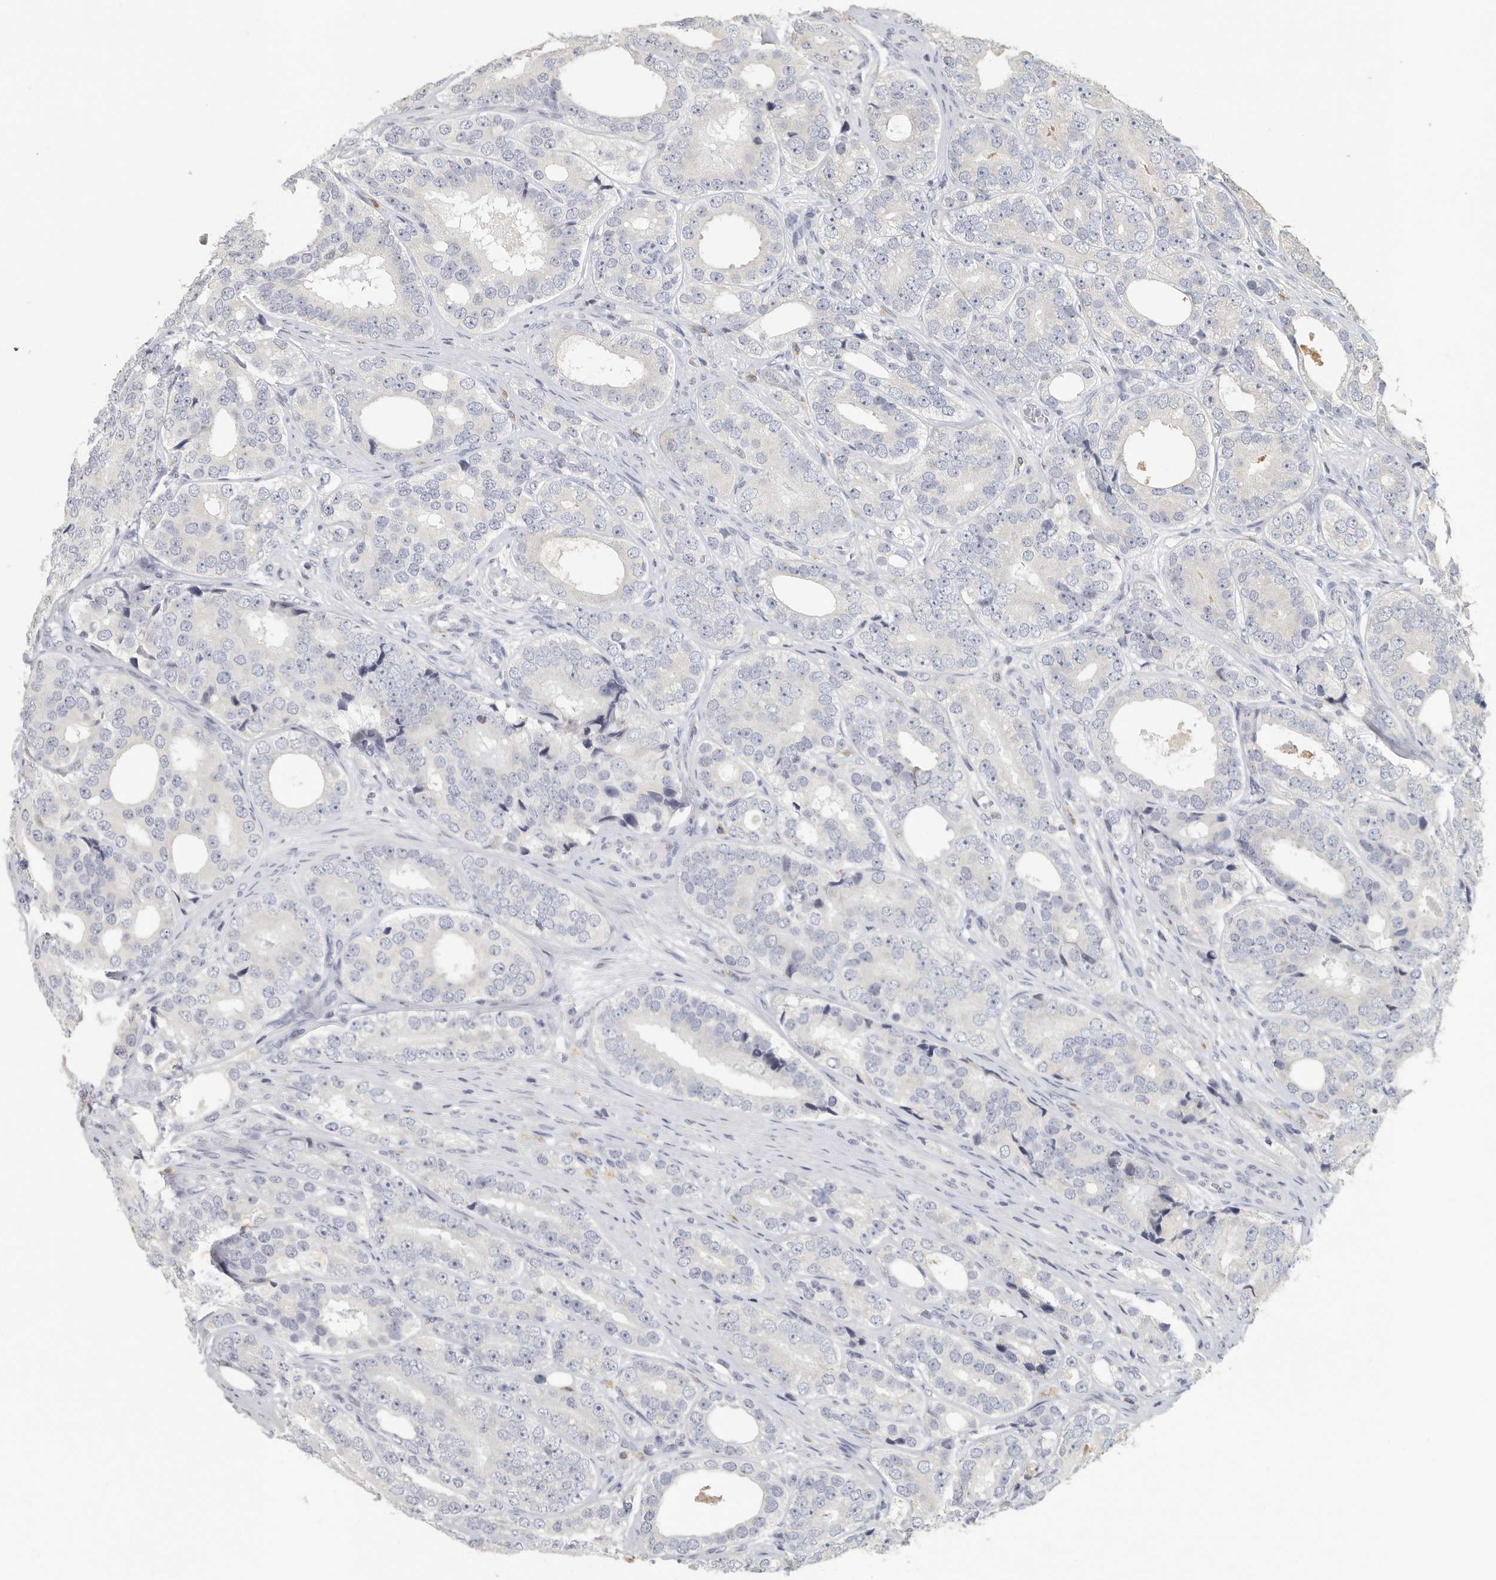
{"staining": {"intensity": "negative", "quantity": "none", "location": "none"}, "tissue": "prostate cancer", "cell_type": "Tumor cells", "image_type": "cancer", "snomed": [{"axis": "morphology", "description": "Adenocarcinoma, High grade"}, {"axis": "topography", "description": "Prostate"}], "caption": "Human prostate adenocarcinoma (high-grade) stained for a protein using immunohistochemistry shows no expression in tumor cells.", "gene": "DNAJC11", "patient": {"sex": "male", "age": 56}}